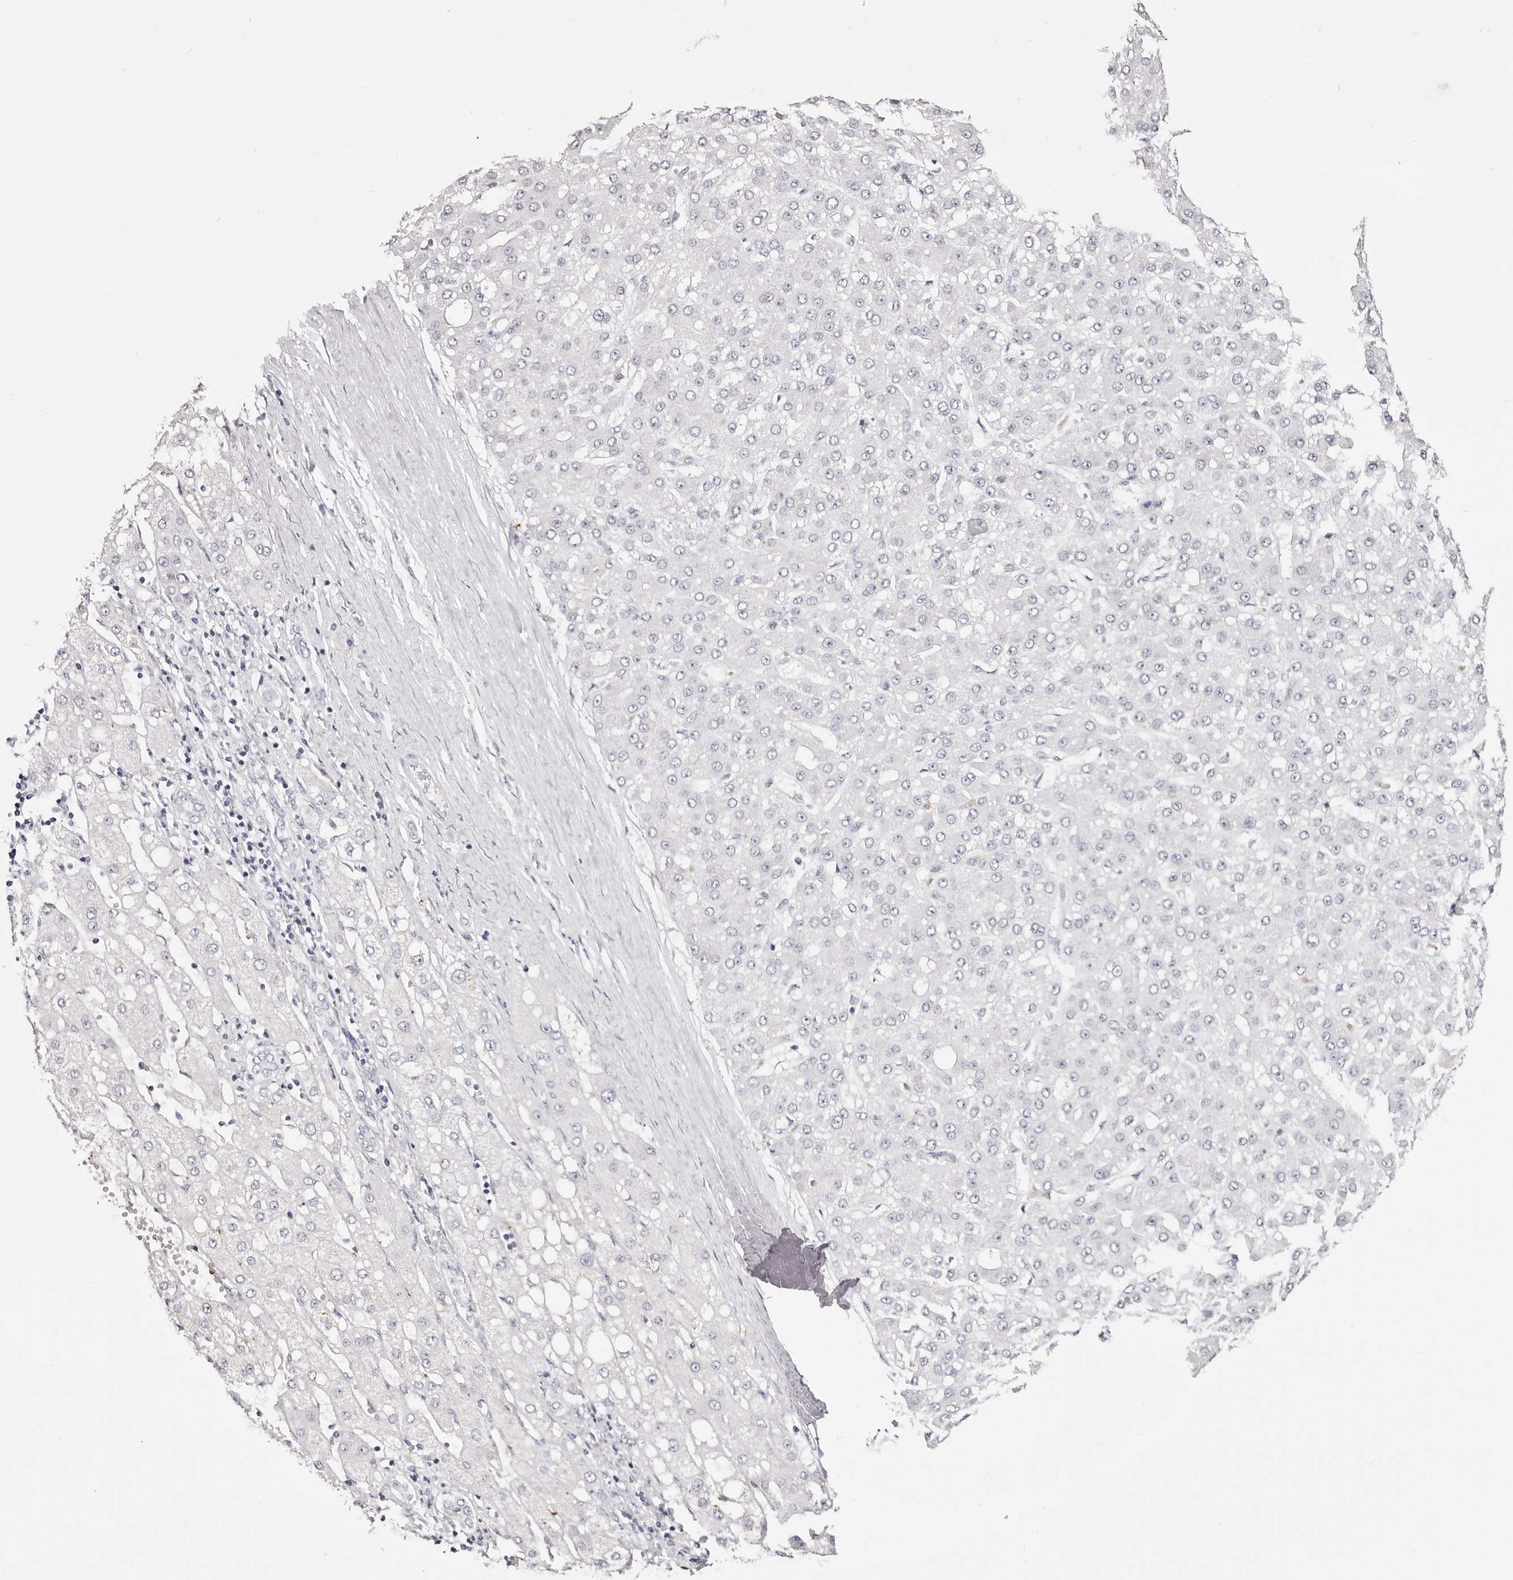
{"staining": {"intensity": "negative", "quantity": "none", "location": "none"}, "tissue": "liver cancer", "cell_type": "Tumor cells", "image_type": "cancer", "snomed": [{"axis": "morphology", "description": "Carcinoma, Hepatocellular, NOS"}, {"axis": "topography", "description": "Liver"}], "caption": "This is an immunohistochemistry histopathology image of human hepatocellular carcinoma (liver). There is no positivity in tumor cells.", "gene": "PF4", "patient": {"sex": "male", "age": 67}}